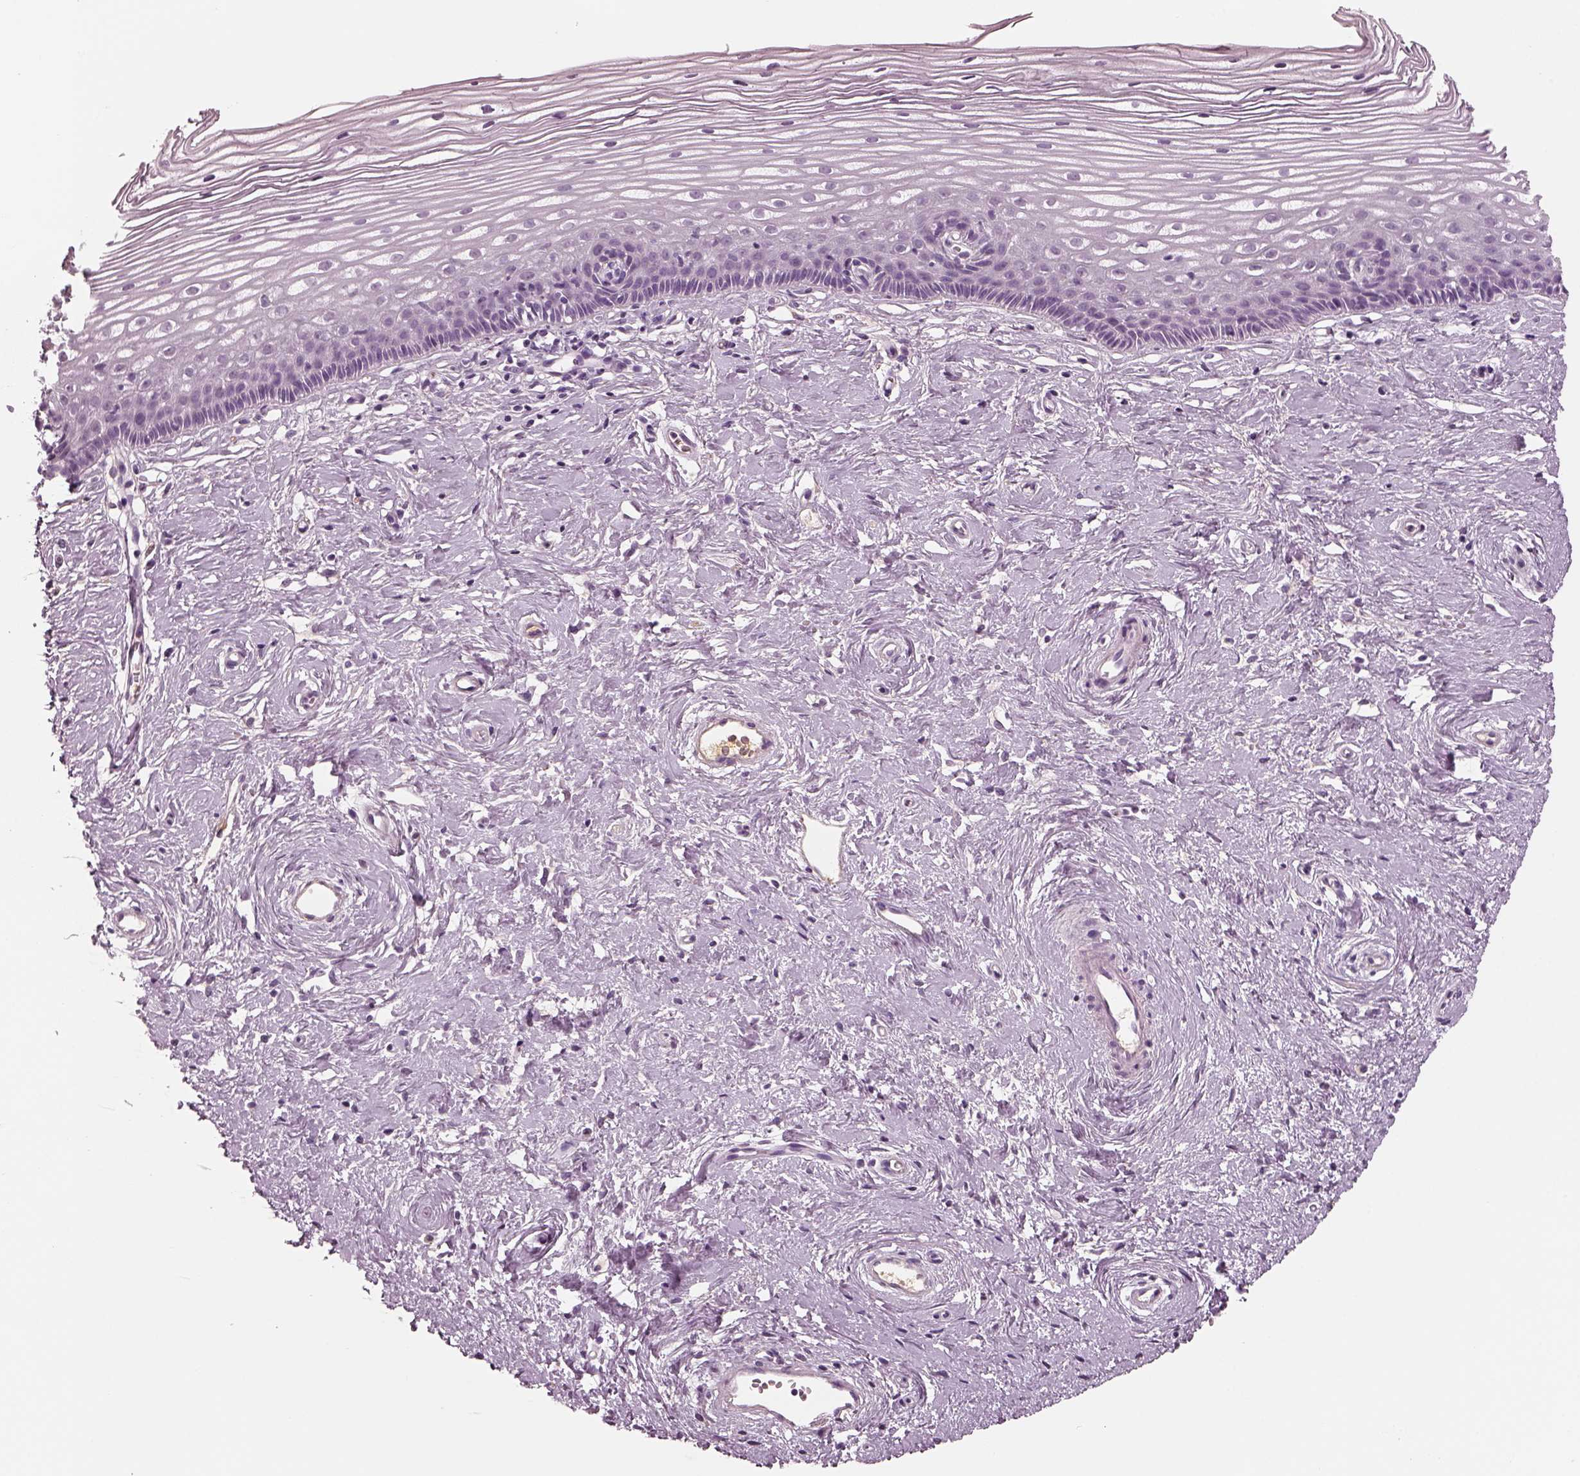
{"staining": {"intensity": "negative", "quantity": "none", "location": "none"}, "tissue": "cervix", "cell_type": "Glandular cells", "image_type": "normal", "snomed": [{"axis": "morphology", "description": "Normal tissue, NOS"}, {"axis": "topography", "description": "Cervix"}], "caption": "Immunohistochemistry (IHC) of unremarkable human cervix shows no expression in glandular cells.", "gene": "TRIM69", "patient": {"sex": "female", "age": 40}}